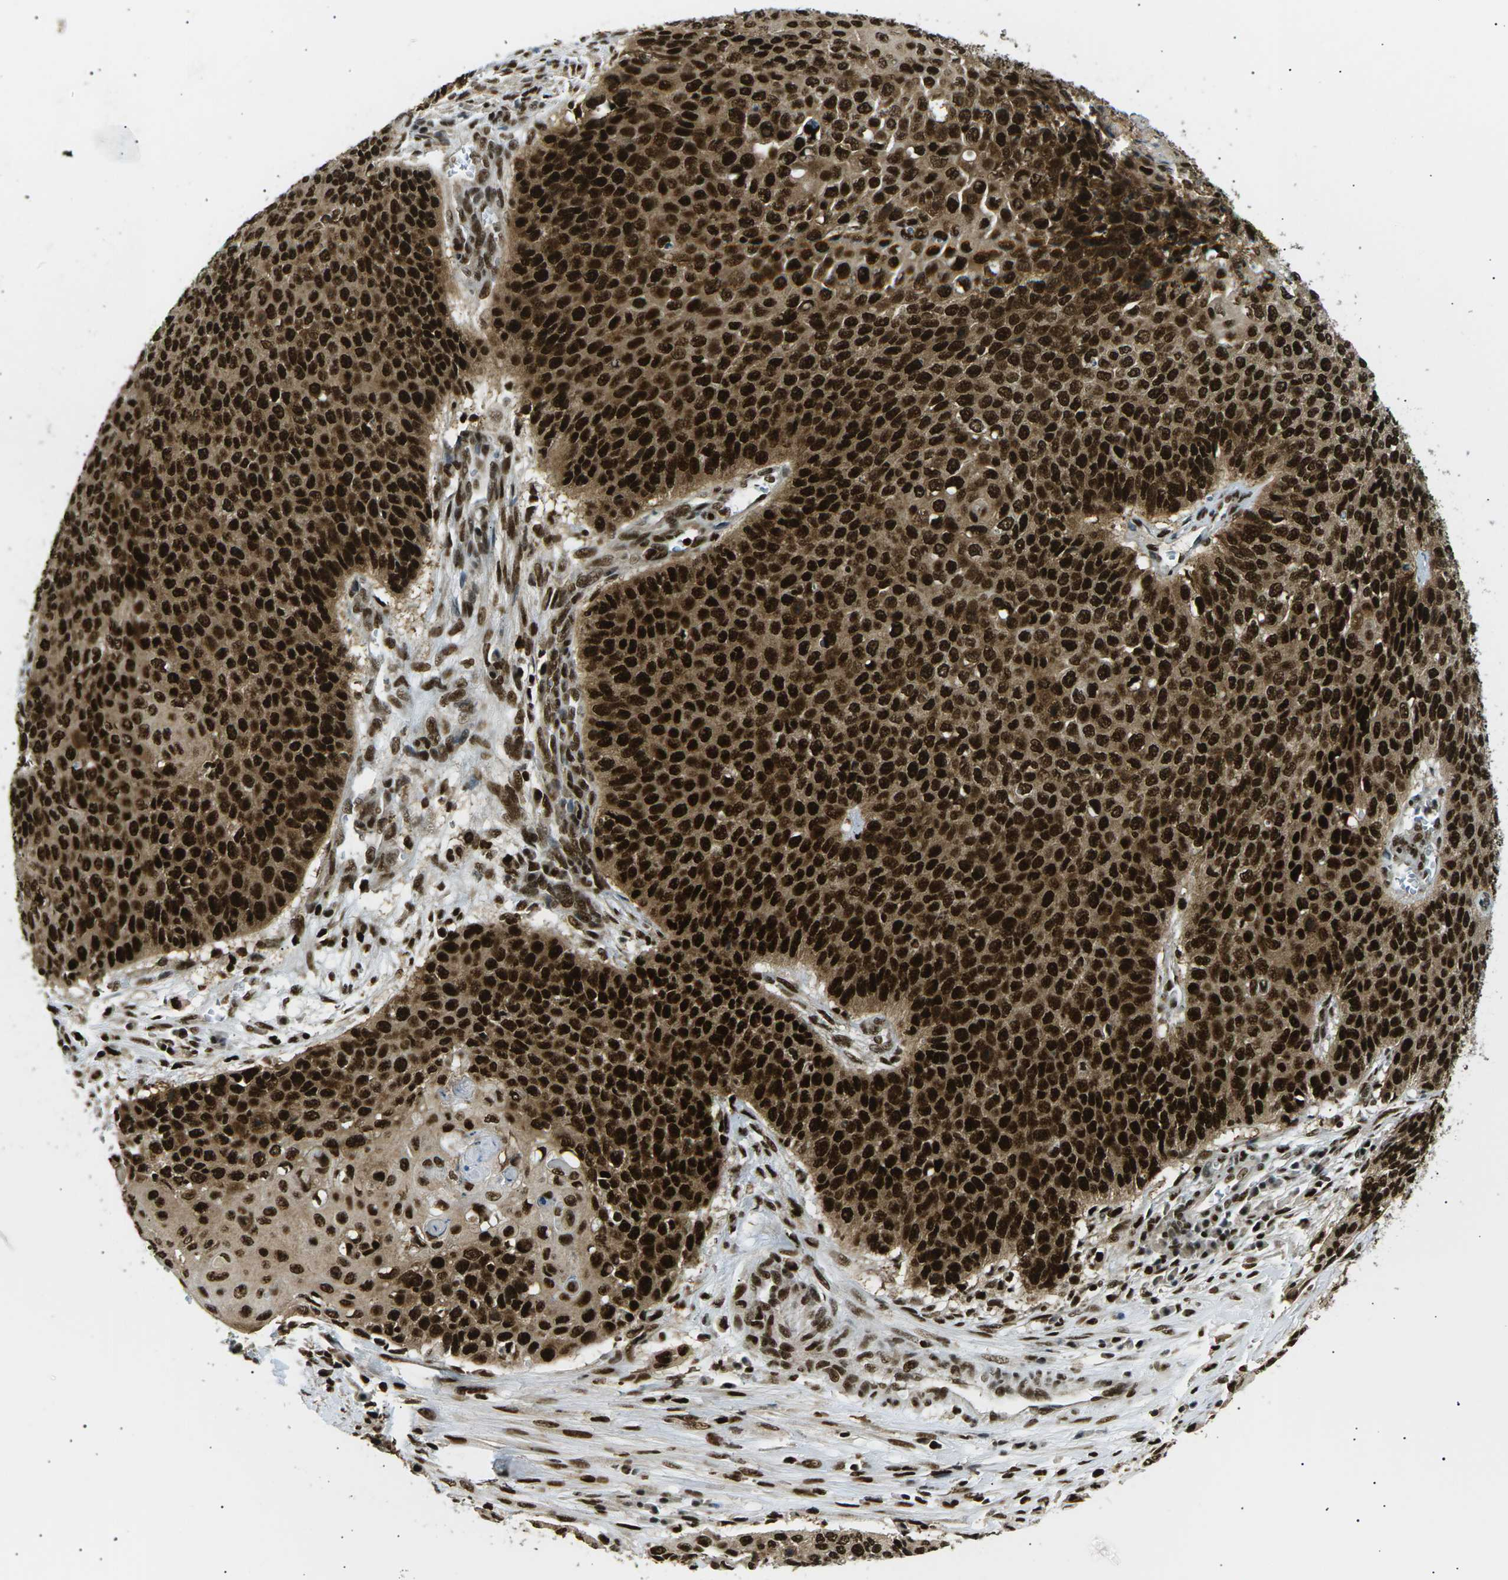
{"staining": {"intensity": "strong", "quantity": ">75%", "location": "cytoplasmic/membranous,nuclear"}, "tissue": "cervical cancer", "cell_type": "Tumor cells", "image_type": "cancer", "snomed": [{"axis": "morphology", "description": "Squamous cell carcinoma, NOS"}, {"axis": "topography", "description": "Cervix"}], "caption": "Cervical cancer tissue displays strong cytoplasmic/membranous and nuclear expression in approximately >75% of tumor cells, visualized by immunohistochemistry.", "gene": "RPA2", "patient": {"sex": "female", "age": 39}}